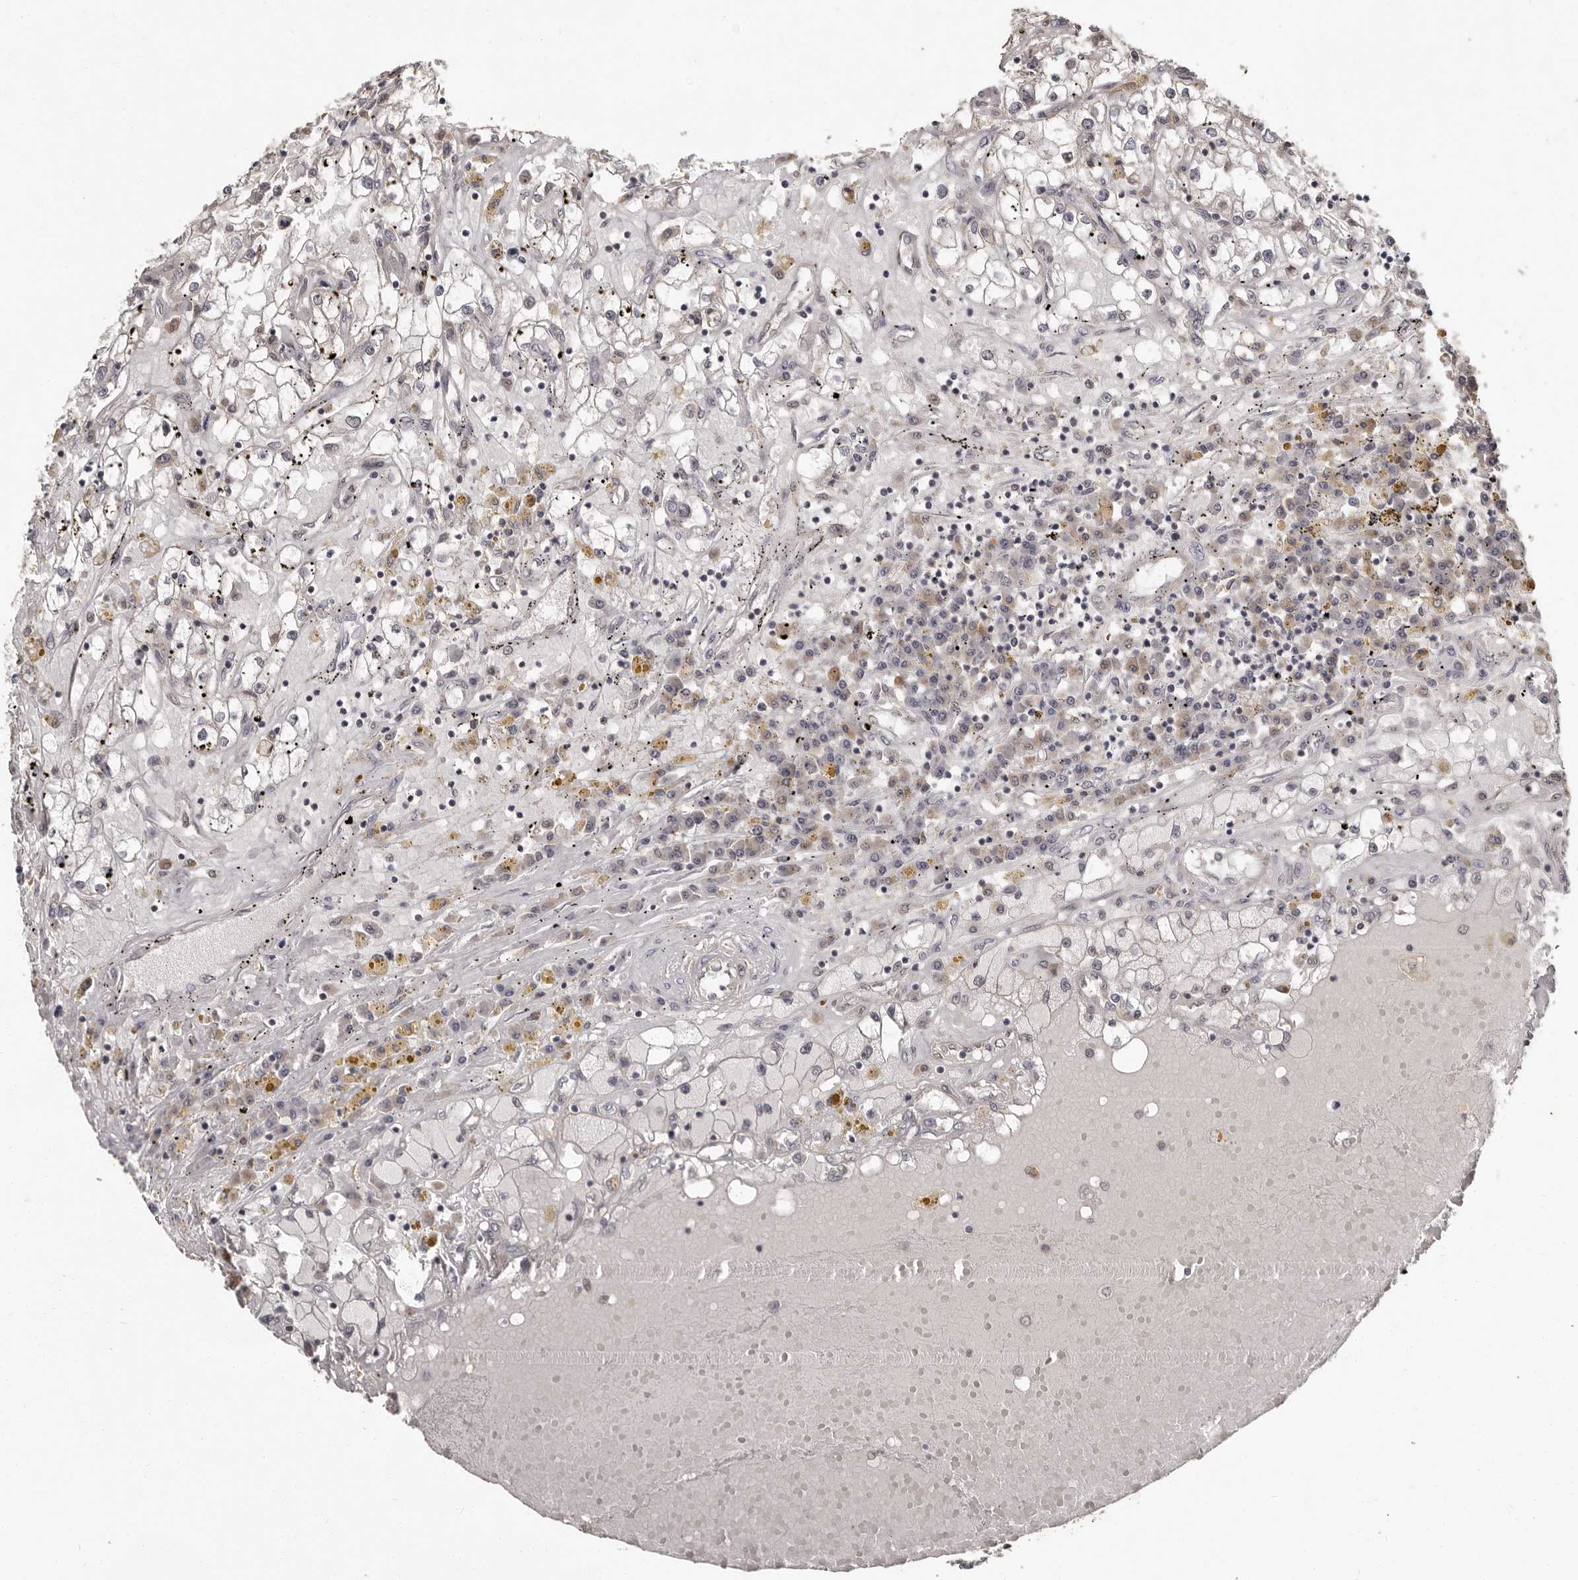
{"staining": {"intensity": "negative", "quantity": "none", "location": "none"}, "tissue": "renal cancer", "cell_type": "Tumor cells", "image_type": "cancer", "snomed": [{"axis": "morphology", "description": "Adenocarcinoma, NOS"}, {"axis": "topography", "description": "Kidney"}], "caption": "Immunohistochemistry of adenocarcinoma (renal) demonstrates no staining in tumor cells.", "gene": "ZFP14", "patient": {"sex": "male", "age": 56}}